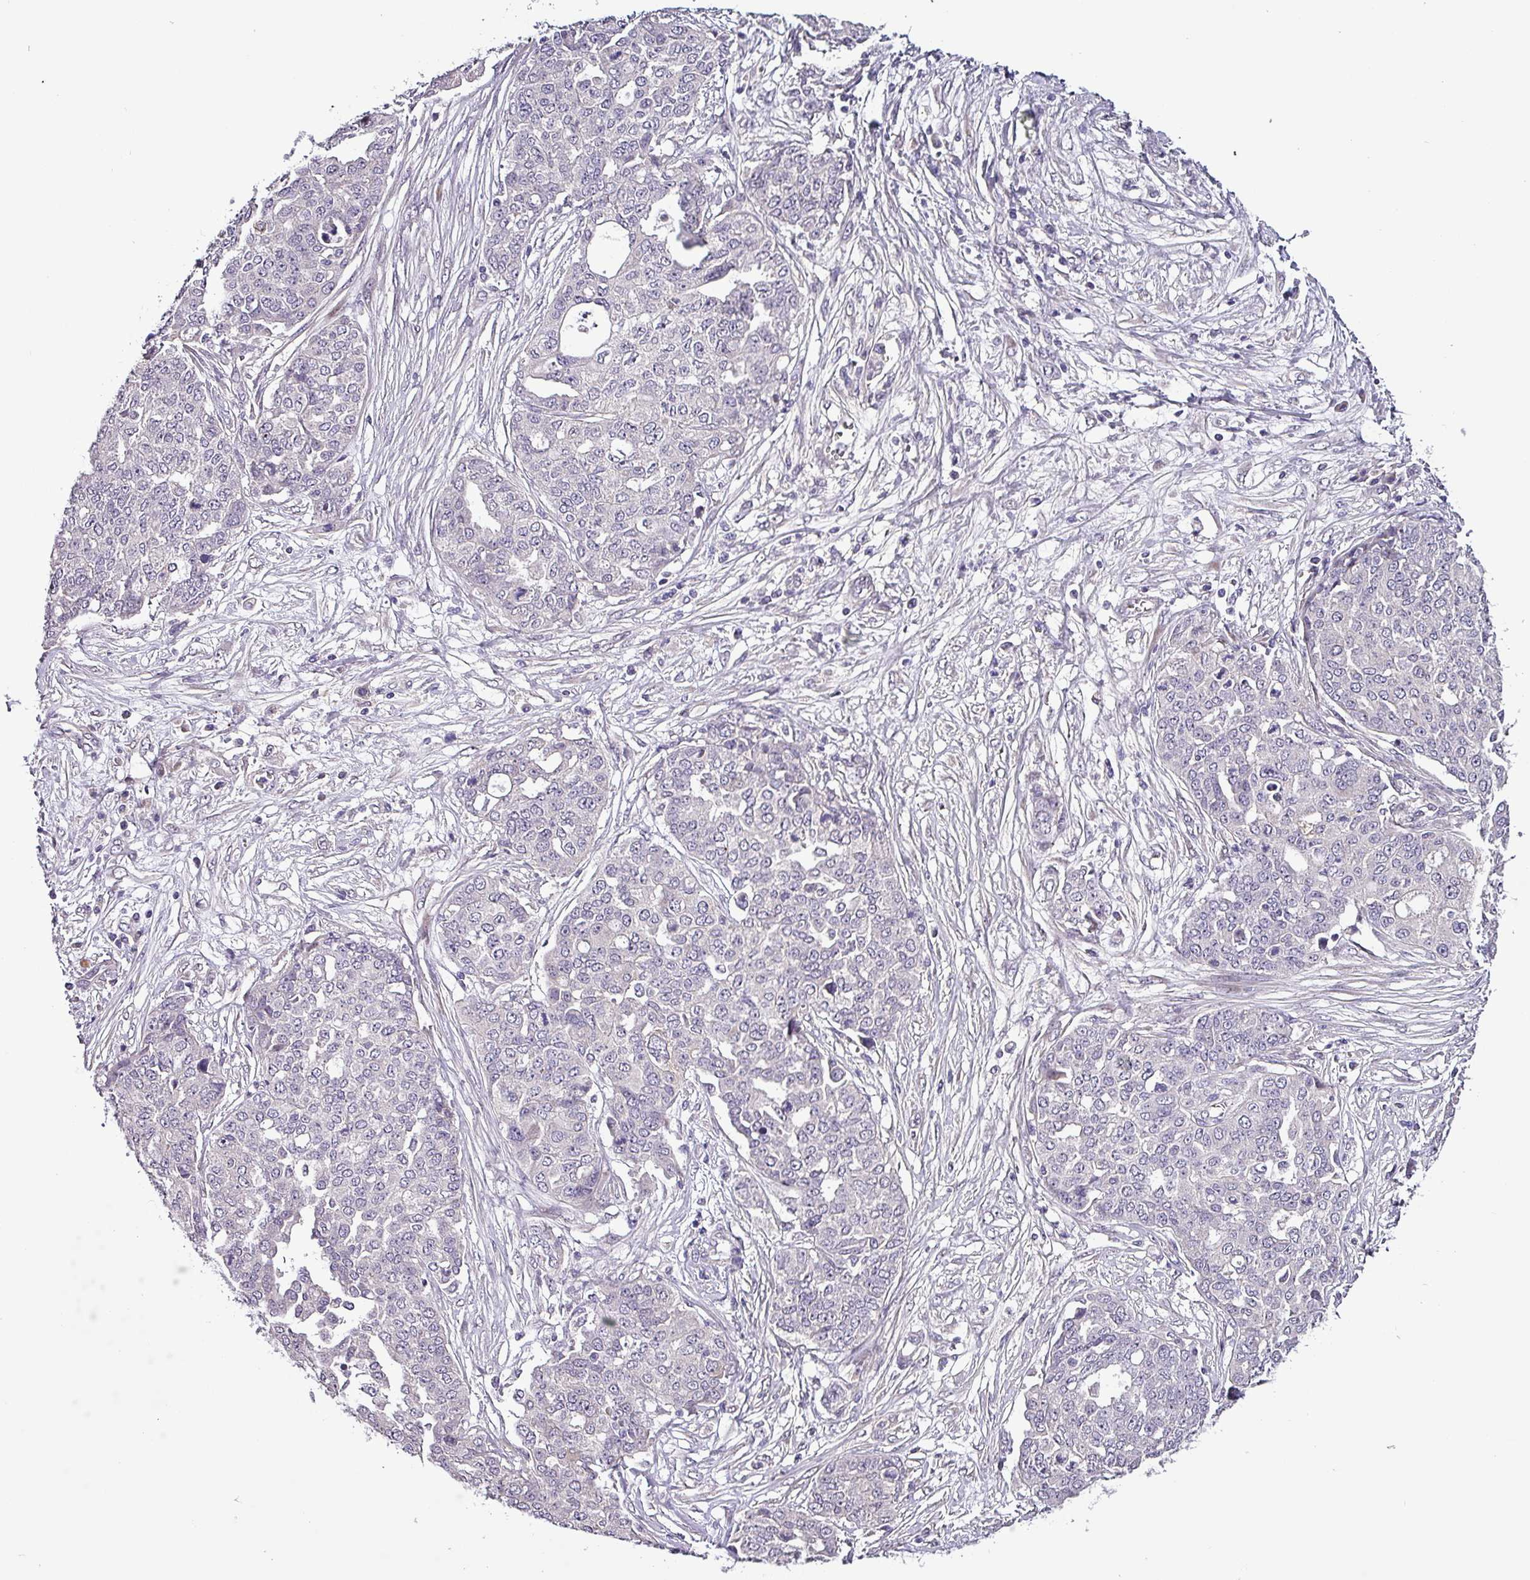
{"staining": {"intensity": "negative", "quantity": "none", "location": "none"}, "tissue": "ovarian cancer", "cell_type": "Tumor cells", "image_type": "cancer", "snomed": [{"axis": "morphology", "description": "Cystadenocarcinoma, serous, NOS"}, {"axis": "topography", "description": "Soft tissue"}, {"axis": "topography", "description": "Ovary"}], "caption": "Protein analysis of ovarian cancer (serous cystadenocarcinoma) exhibits no significant positivity in tumor cells.", "gene": "GRAPL", "patient": {"sex": "female", "age": 57}}